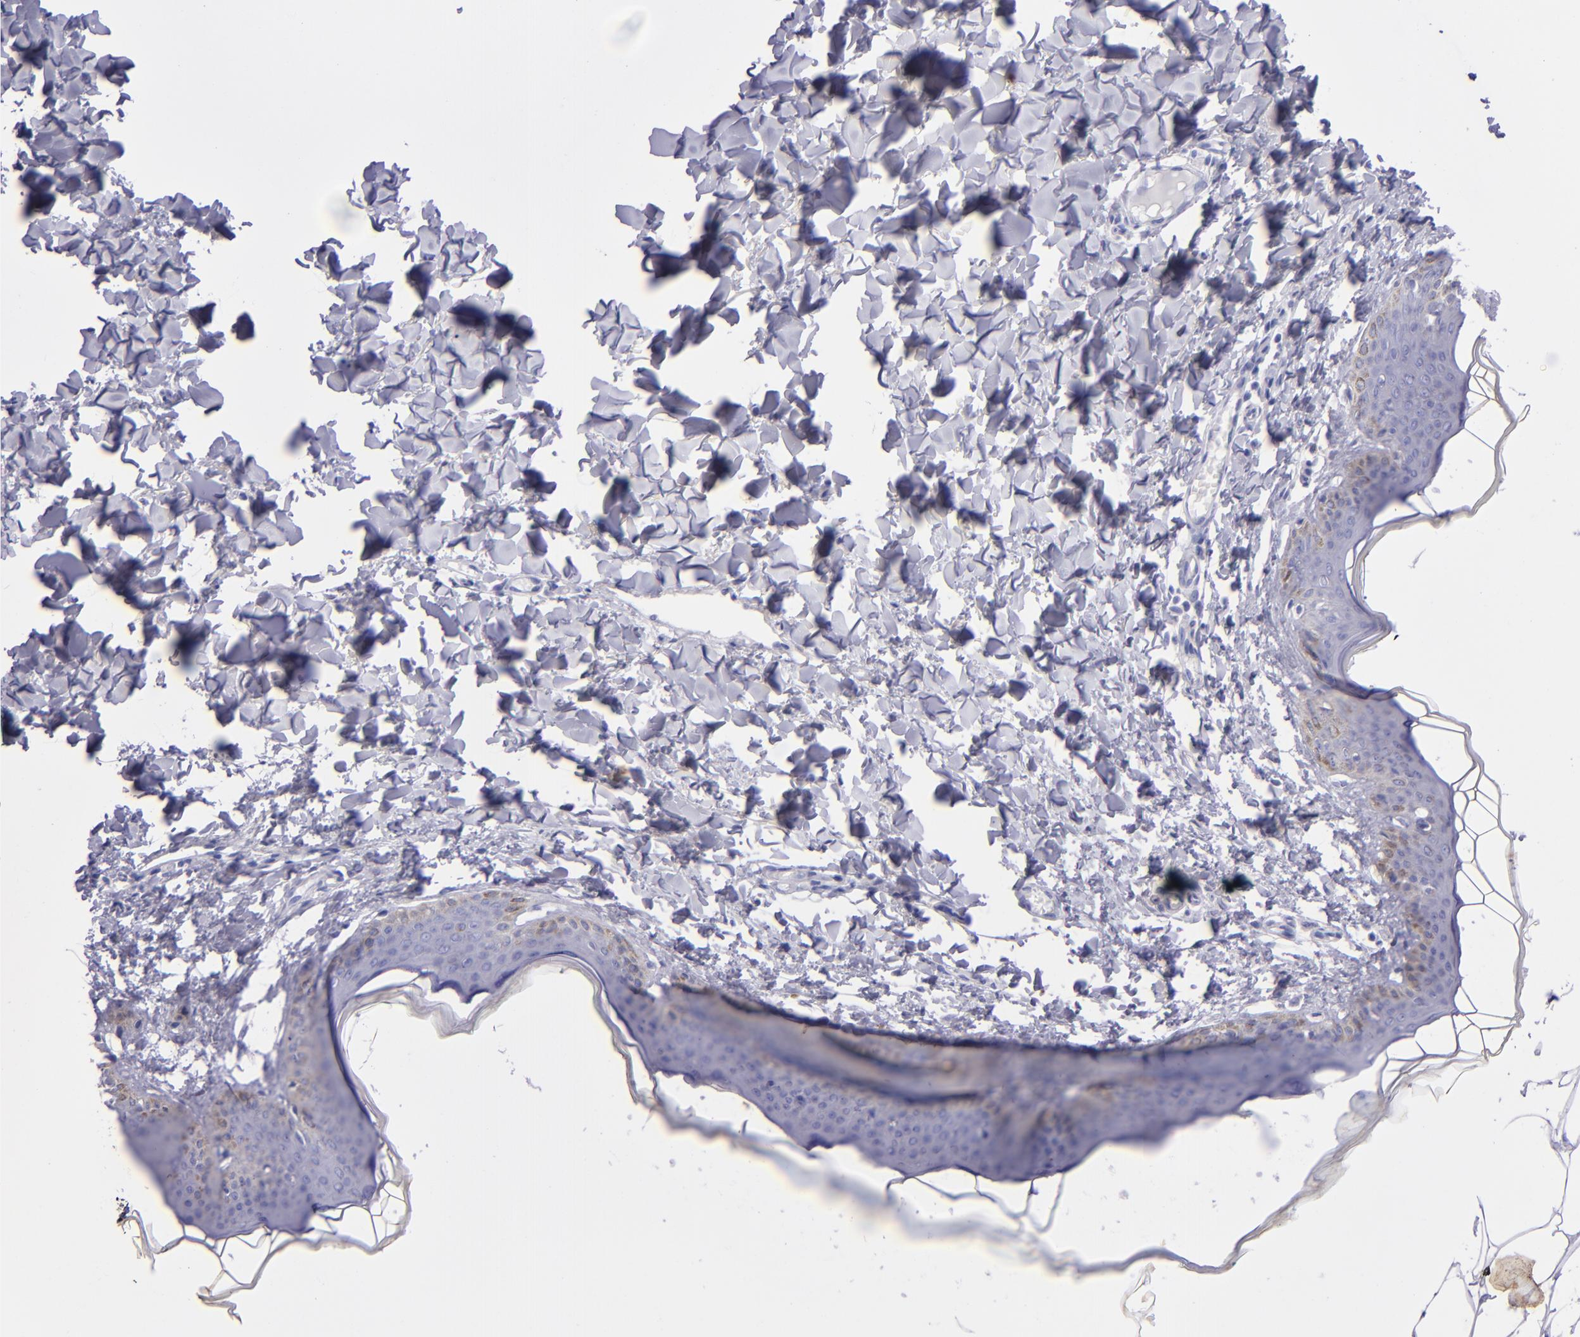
{"staining": {"intensity": "negative", "quantity": "none", "location": "none"}, "tissue": "skin", "cell_type": "Fibroblasts", "image_type": "normal", "snomed": [{"axis": "morphology", "description": "Normal tissue, NOS"}, {"axis": "topography", "description": "Skin"}], "caption": "This image is of unremarkable skin stained with IHC to label a protein in brown with the nuclei are counter-stained blue. There is no staining in fibroblasts.", "gene": "TNNT3", "patient": {"sex": "female", "age": 17}}